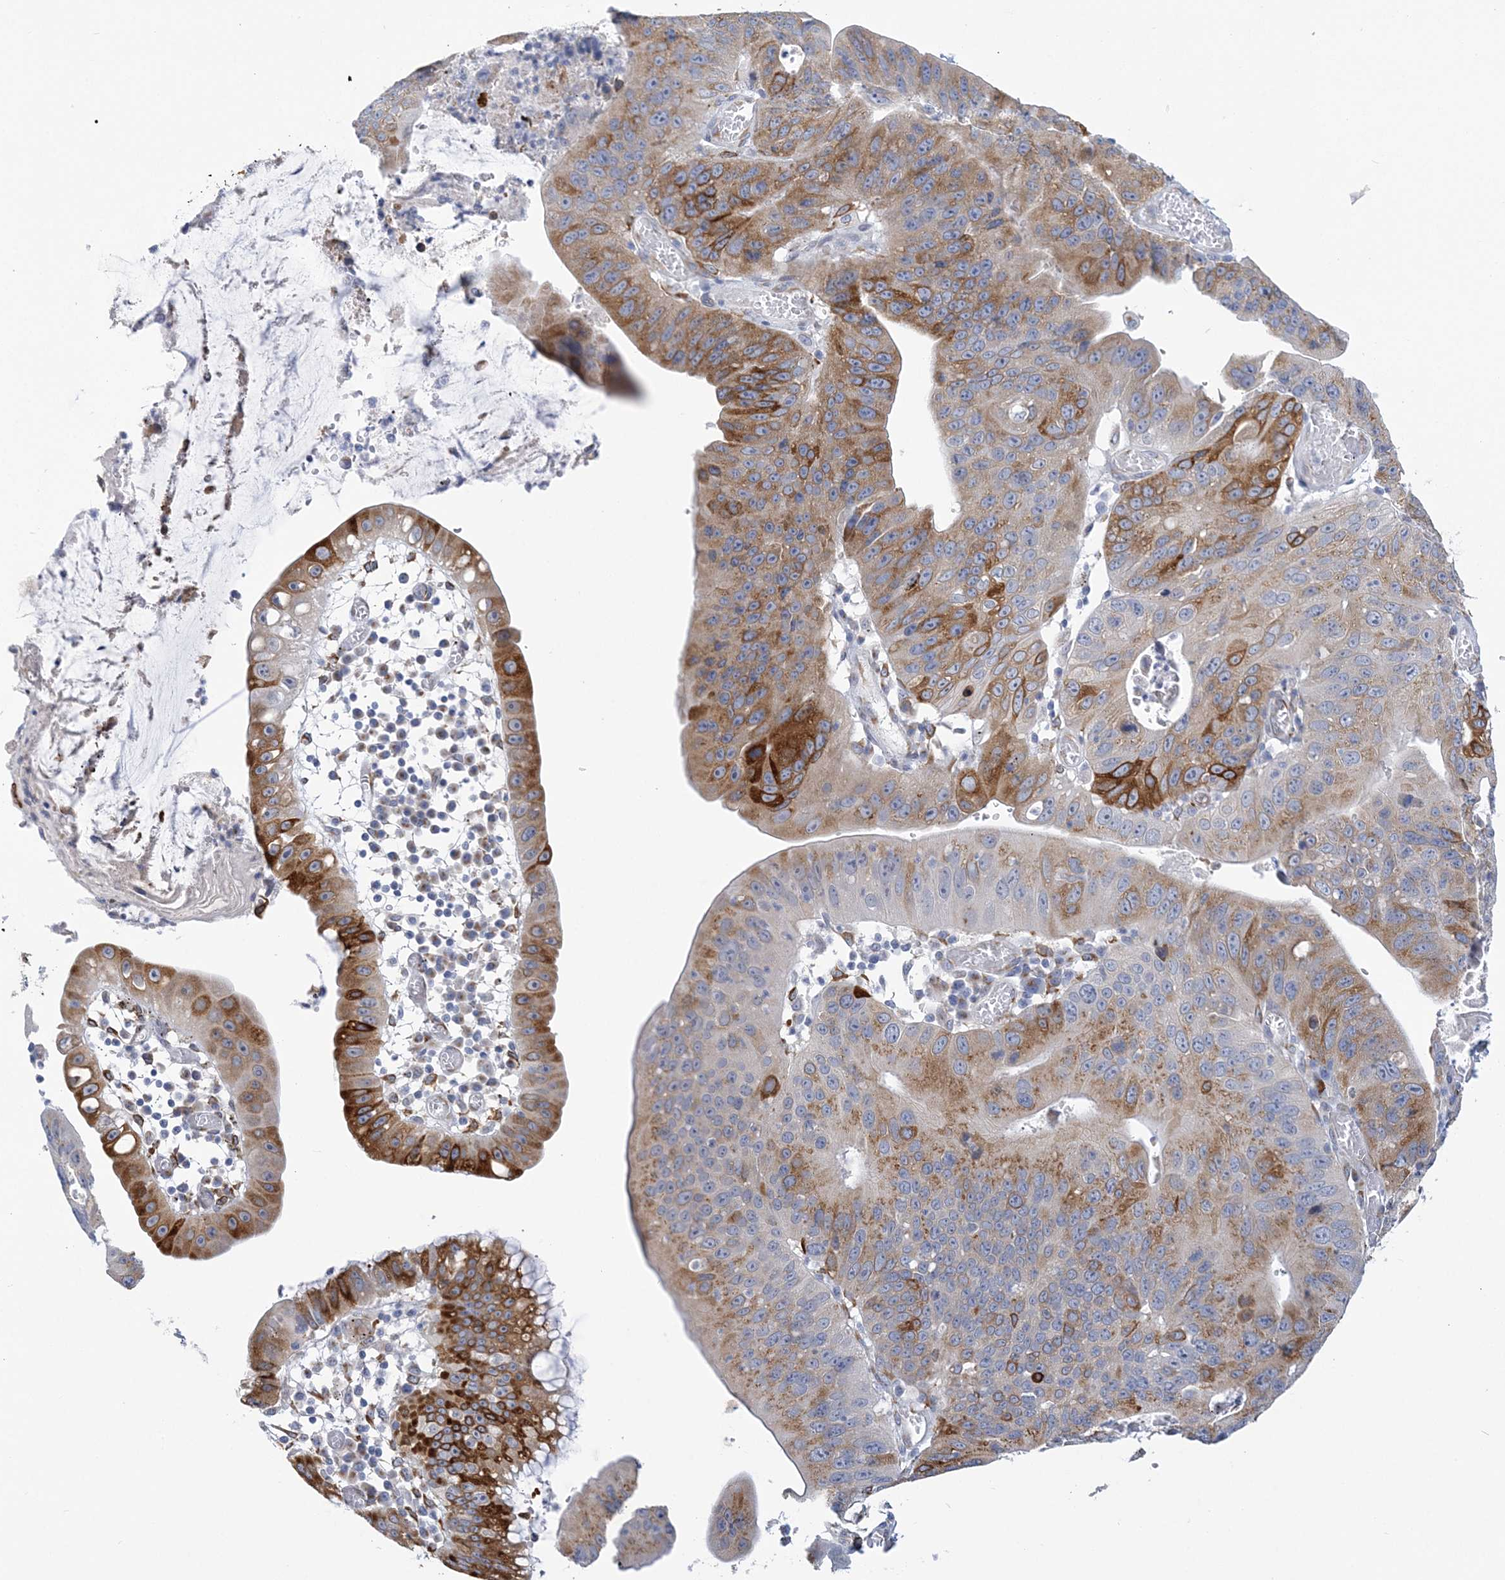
{"staining": {"intensity": "strong", "quantity": "25%-75%", "location": "cytoplasmic/membranous"}, "tissue": "stomach cancer", "cell_type": "Tumor cells", "image_type": "cancer", "snomed": [{"axis": "morphology", "description": "Adenocarcinoma, NOS"}, {"axis": "topography", "description": "Stomach"}], "caption": "IHC (DAB (3,3'-diaminobenzidine)) staining of human stomach cancer (adenocarcinoma) displays strong cytoplasmic/membranous protein staining in approximately 25%-75% of tumor cells. (Brightfield microscopy of DAB IHC at high magnification).", "gene": "PLEKHG4B", "patient": {"sex": "male", "age": 59}}